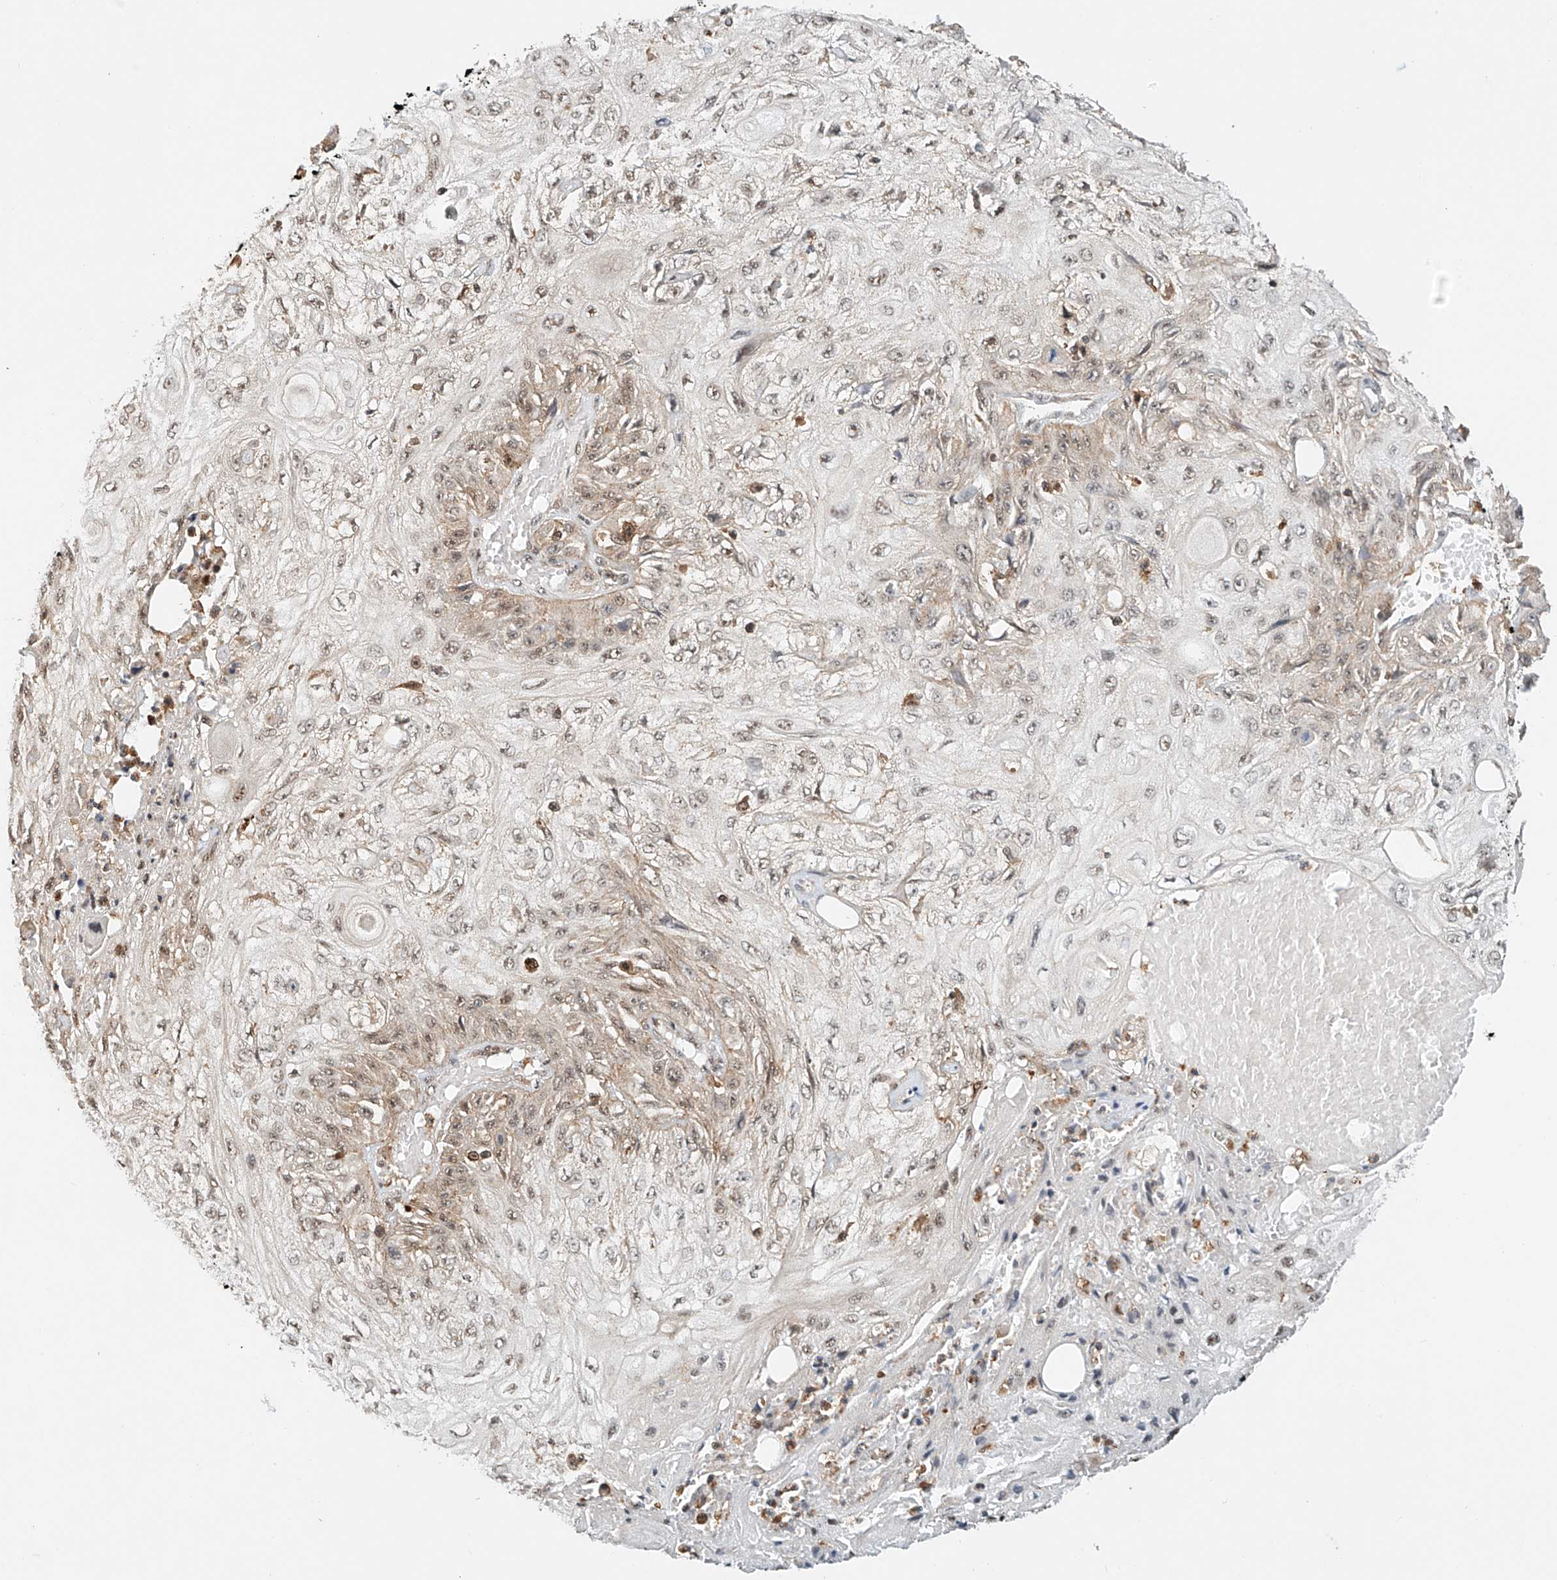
{"staining": {"intensity": "weak", "quantity": "25%-75%", "location": "cytoplasmic/membranous,nuclear"}, "tissue": "skin cancer", "cell_type": "Tumor cells", "image_type": "cancer", "snomed": [{"axis": "morphology", "description": "Squamous cell carcinoma, NOS"}, {"axis": "morphology", "description": "Squamous cell carcinoma, metastatic, NOS"}, {"axis": "topography", "description": "Skin"}, {"axis": "topography", "description": "Lymph node"}], "caption": "Approximately 25%-75% of tumor cells in skin cancer demonstrate weak cytoplasmic/membranous and nuclear protein staining as visualized by brown immunohistochemical staining.", "gene": "MICAL1", "patient": {"sex": "male", "age": 75}}